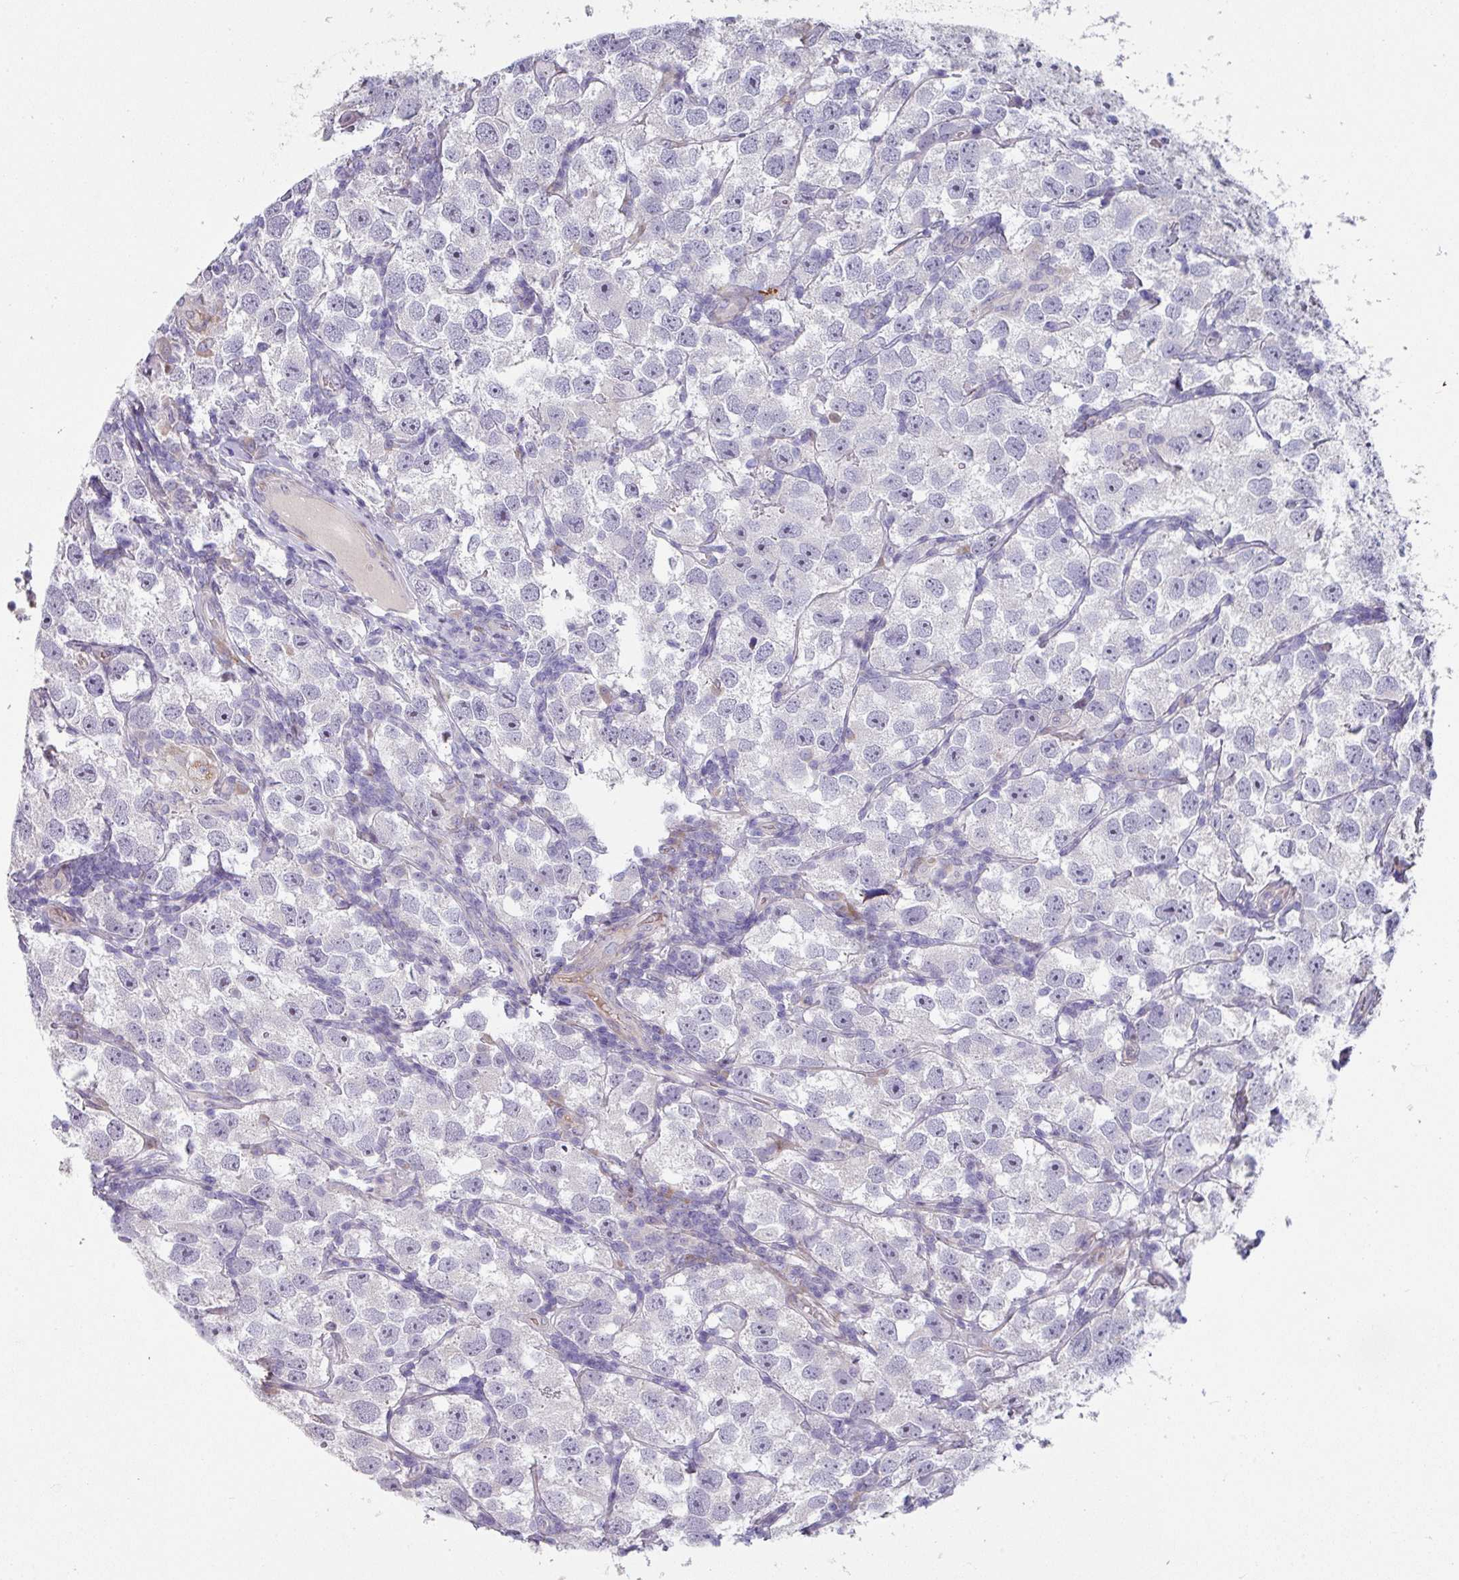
{"staining": {"intensity": "negative", "quantity": "none", "location": "none"}, "tissue": "testis cancer", "cell_type": "Tumor cells", "image_type": "cancer", "snomed": [{"axis": "morphology", "description": "Seminoma, NOS"}, {"axis": "topography", "description": "Testis"}], "caption": "DAB (3,3'-diaminobenzidine) immunohistochemical staining of human testis seminoma demonstrates no significant staining in tumor cells. Nuclei are stained in blue.", "gene": "KLHL3", "patient": {"sex": "male", "age": 26}}